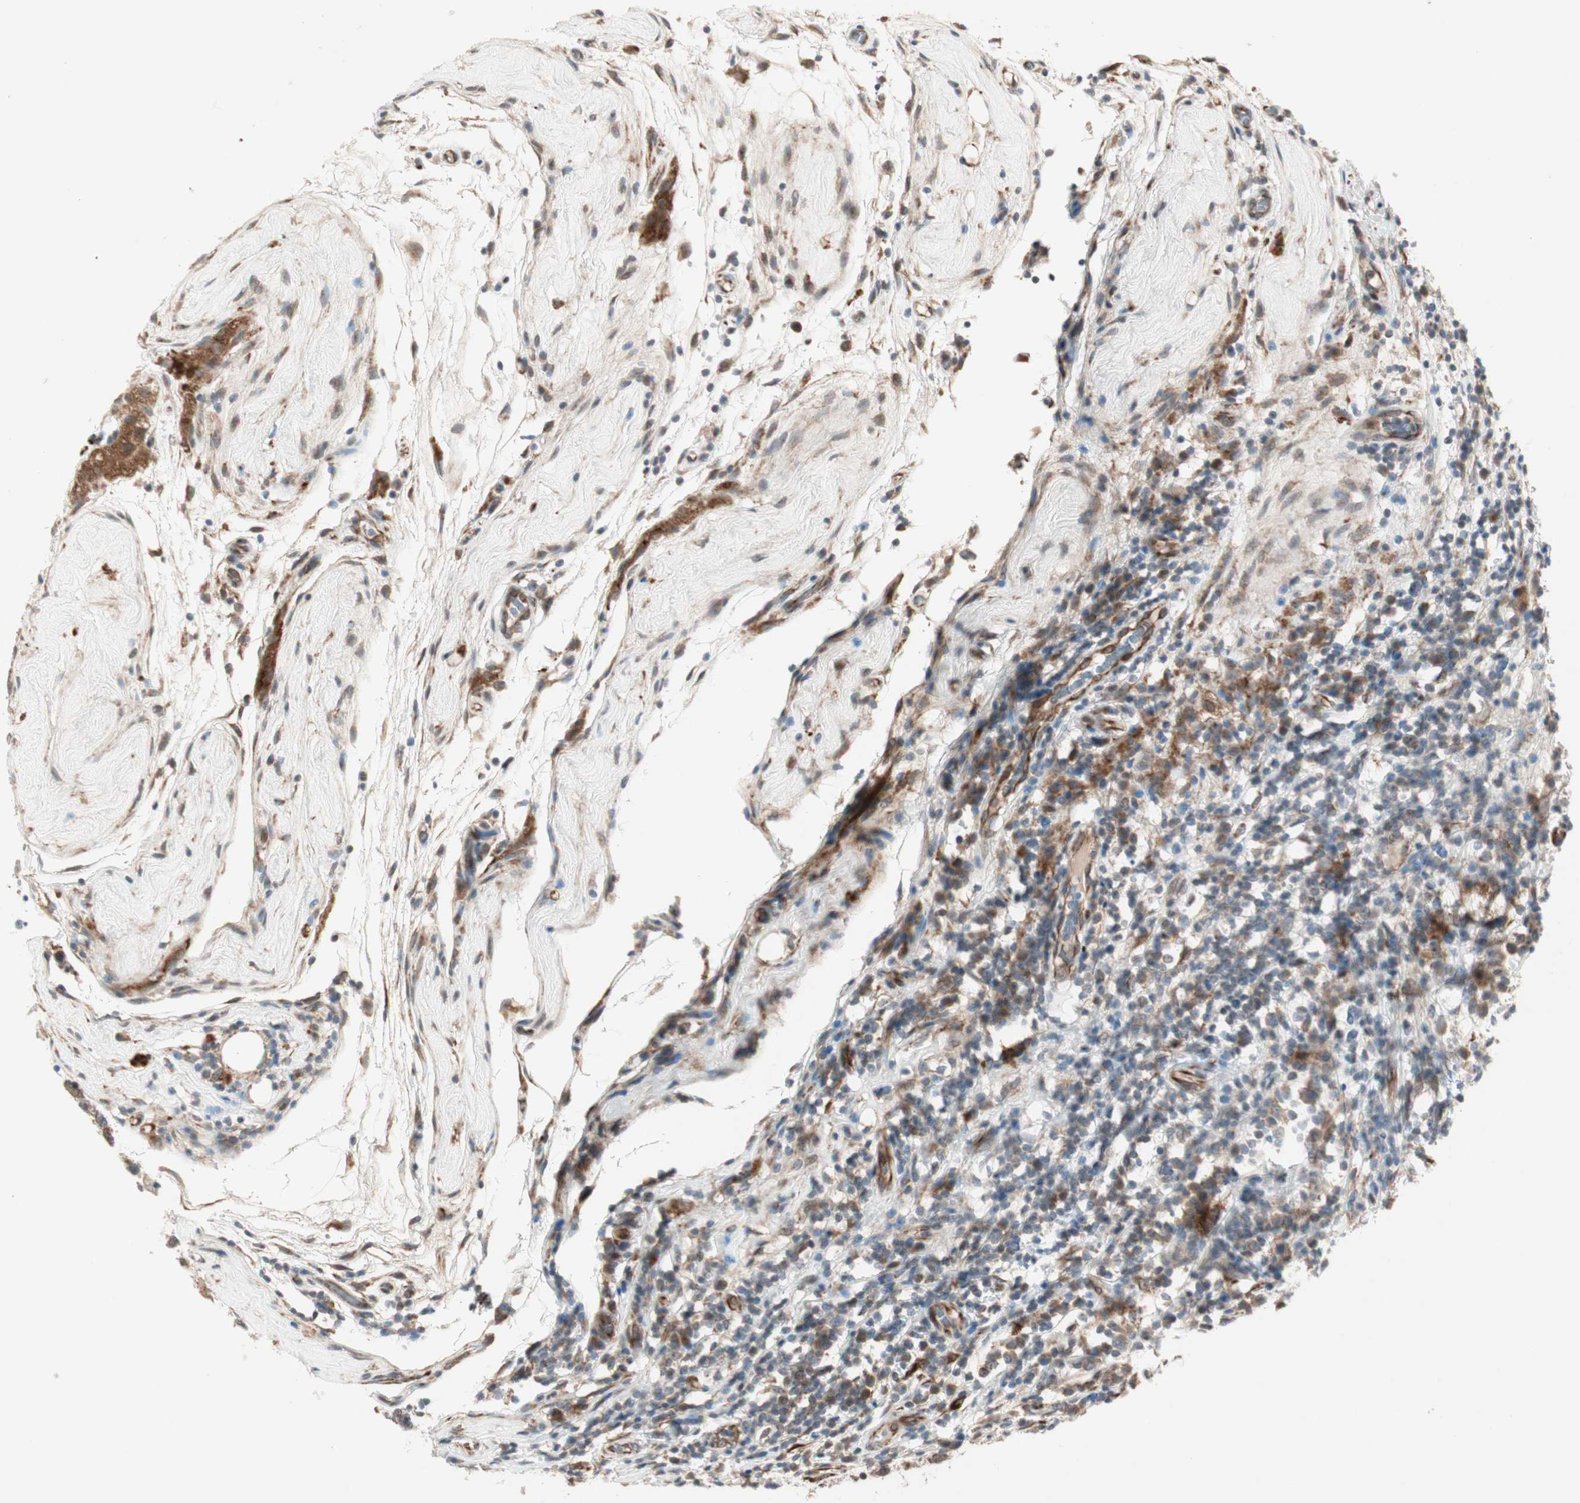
{"staining": {"intensity": "moderate", "quantity": "25%-75%", "location": "cytoplasmic/membranous"}, "tissue": "testis cancer", "cell_type": "Tumor cells", "image_type": "cancer", "snomed": [{"axis": "morphology", "description": "Seminoma, NOS"}, {"axis": "topography", "description": "Testis"}], "caption": "Human seminoma (testis) stained with a brown dye reveals moderate cytoplasmic/membranous positive positivity in approximately 25%-75% of tumor cells.", "gene": "ZNF37A", "patient": {"sex": "male", "age": 43}}